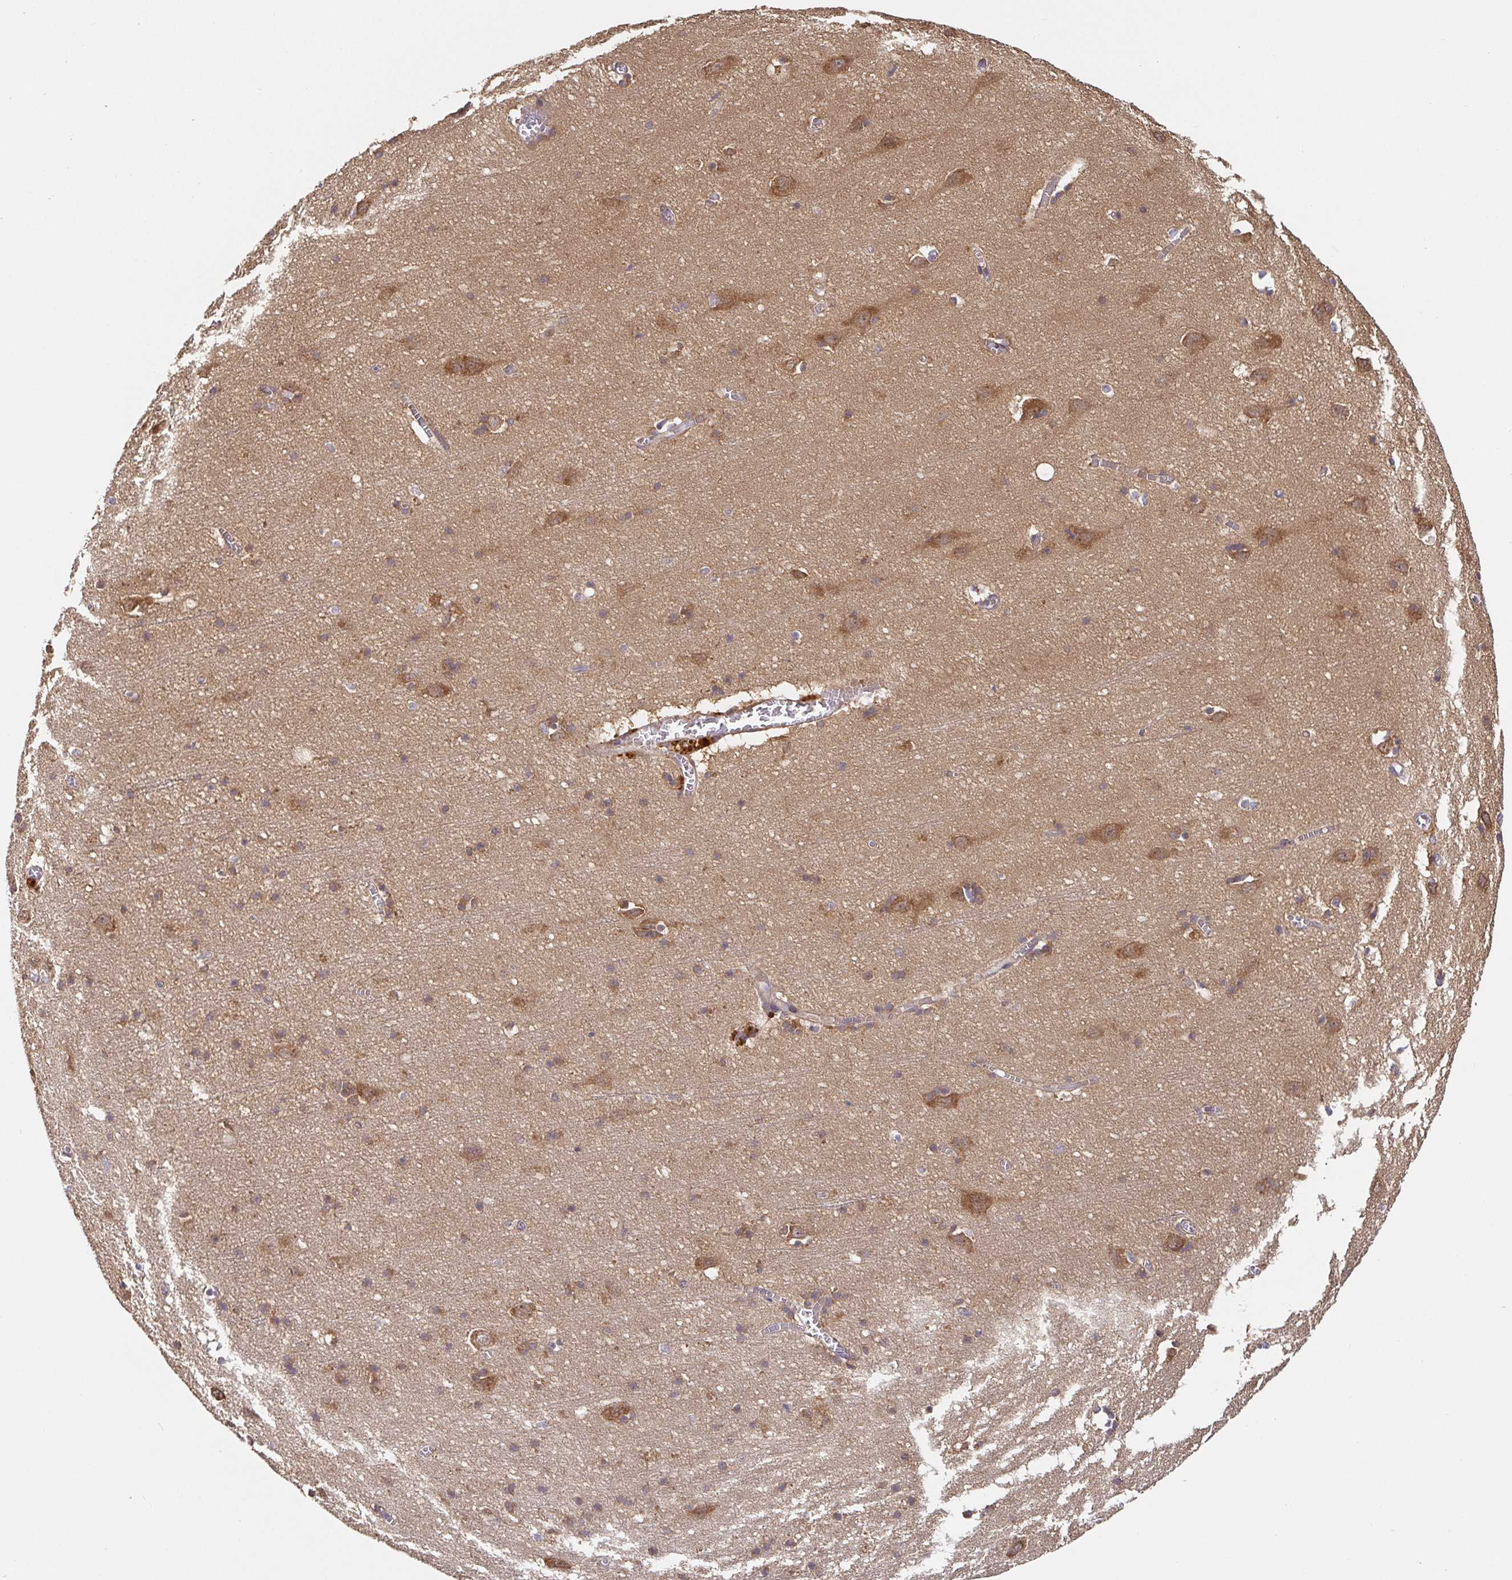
{"staining": {"intensity": "weak", "quantity": "25%-75%", "location": "cytoplasmic/membranous"}, "tissue": "cerebral cortex", "cell_type": "Endothelial cells", "image_type": "normal", "snomed": [{"axis": "morphology", "description": "Normal tissue, NOS"}, {"axis": "topography", "description": "Cerebral cortex"}], "caption": "Approximately 25%-75% of endothelial cells in benign cerebral cortex demonstrate weak cytoplasmic/membranous protein expression as visualized by brown immunohistochemical staining.", "gene": "HAGH", "patient": {"sex": "male", "age": 70}}